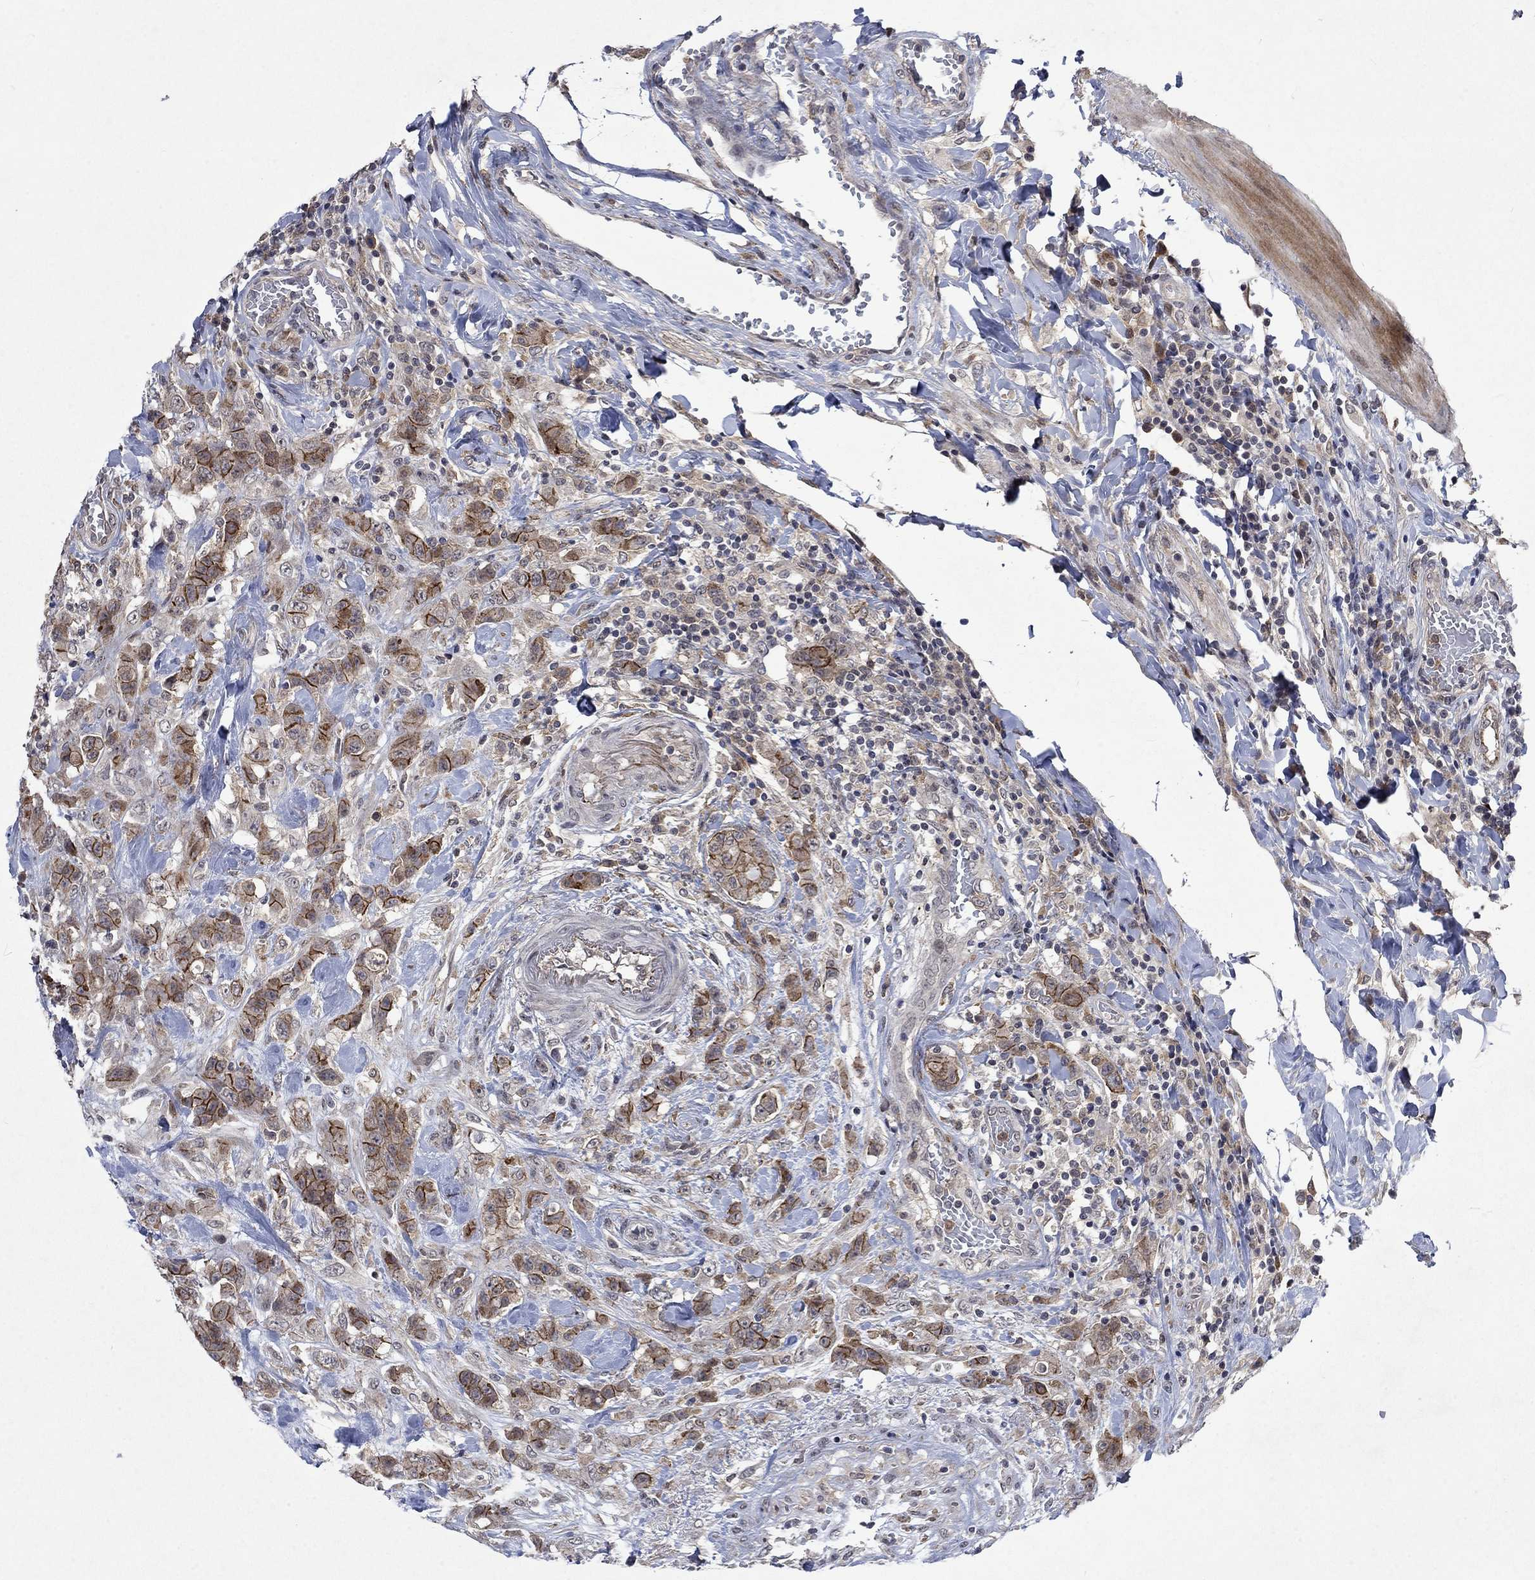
{"staining": {"intensity": "negative", "quantity": "none", "location": "none"}, "tissue": "colorectal cancer", "cell_type": "Tumor cells", "image_type": "cancer", "snomed": [{"axis": "morphology", "description": "Adenocarcinoma, NOS"}, {"axis": "topography", "description": "Colon"}], "caption": "Human colorectal cancer (adenocarcinoma) stained for a protein using IHC reveals no positivity in tumor cells.", "gene": "PPP1R9A", "patient": {"sex": "female", "age": 48}}